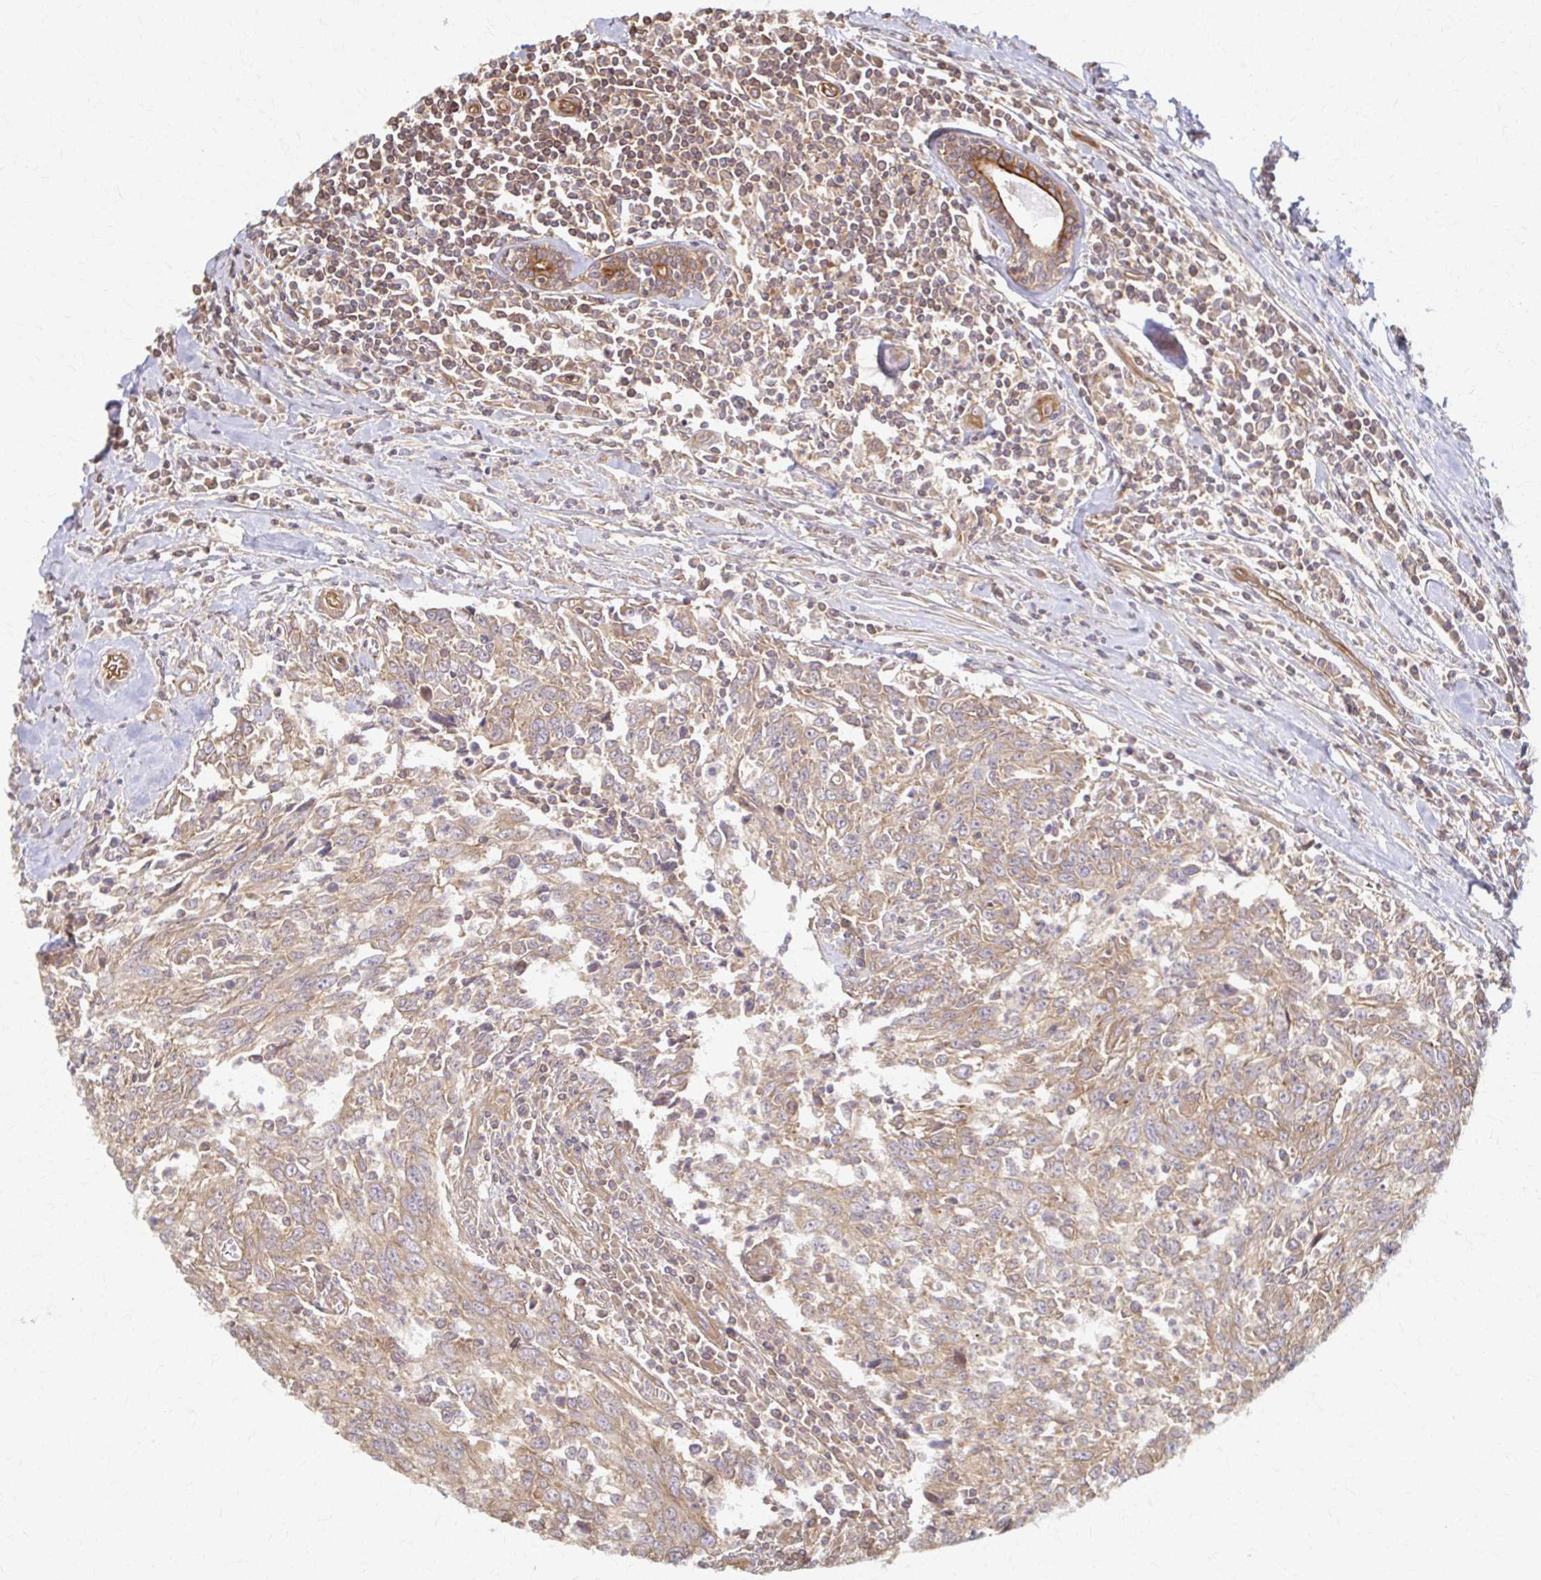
{"staining": {"intensity": "moderate", "quantity": ">75%", "location": "cytoplasmic/membranous"}, "tissue": "breast cancer", "cell_type": "Tumor cells", "image_type": "cancer", "snomed": [{"axis": "morphology", "description": "Duct carcinoma"}, {"axis": "topography", "description": "Breast"}], "caption": "An image of breast cancer stained for a protein displays moderate cytoplasmic/membranous brown staining in tumor cells. Using DAB (brown) and hematoxylin (blue) stains, captured at high magnification using brightfield microscopy.", "gene": "ARHGAP35", "patient": {"sex": "female", "age": 50}}